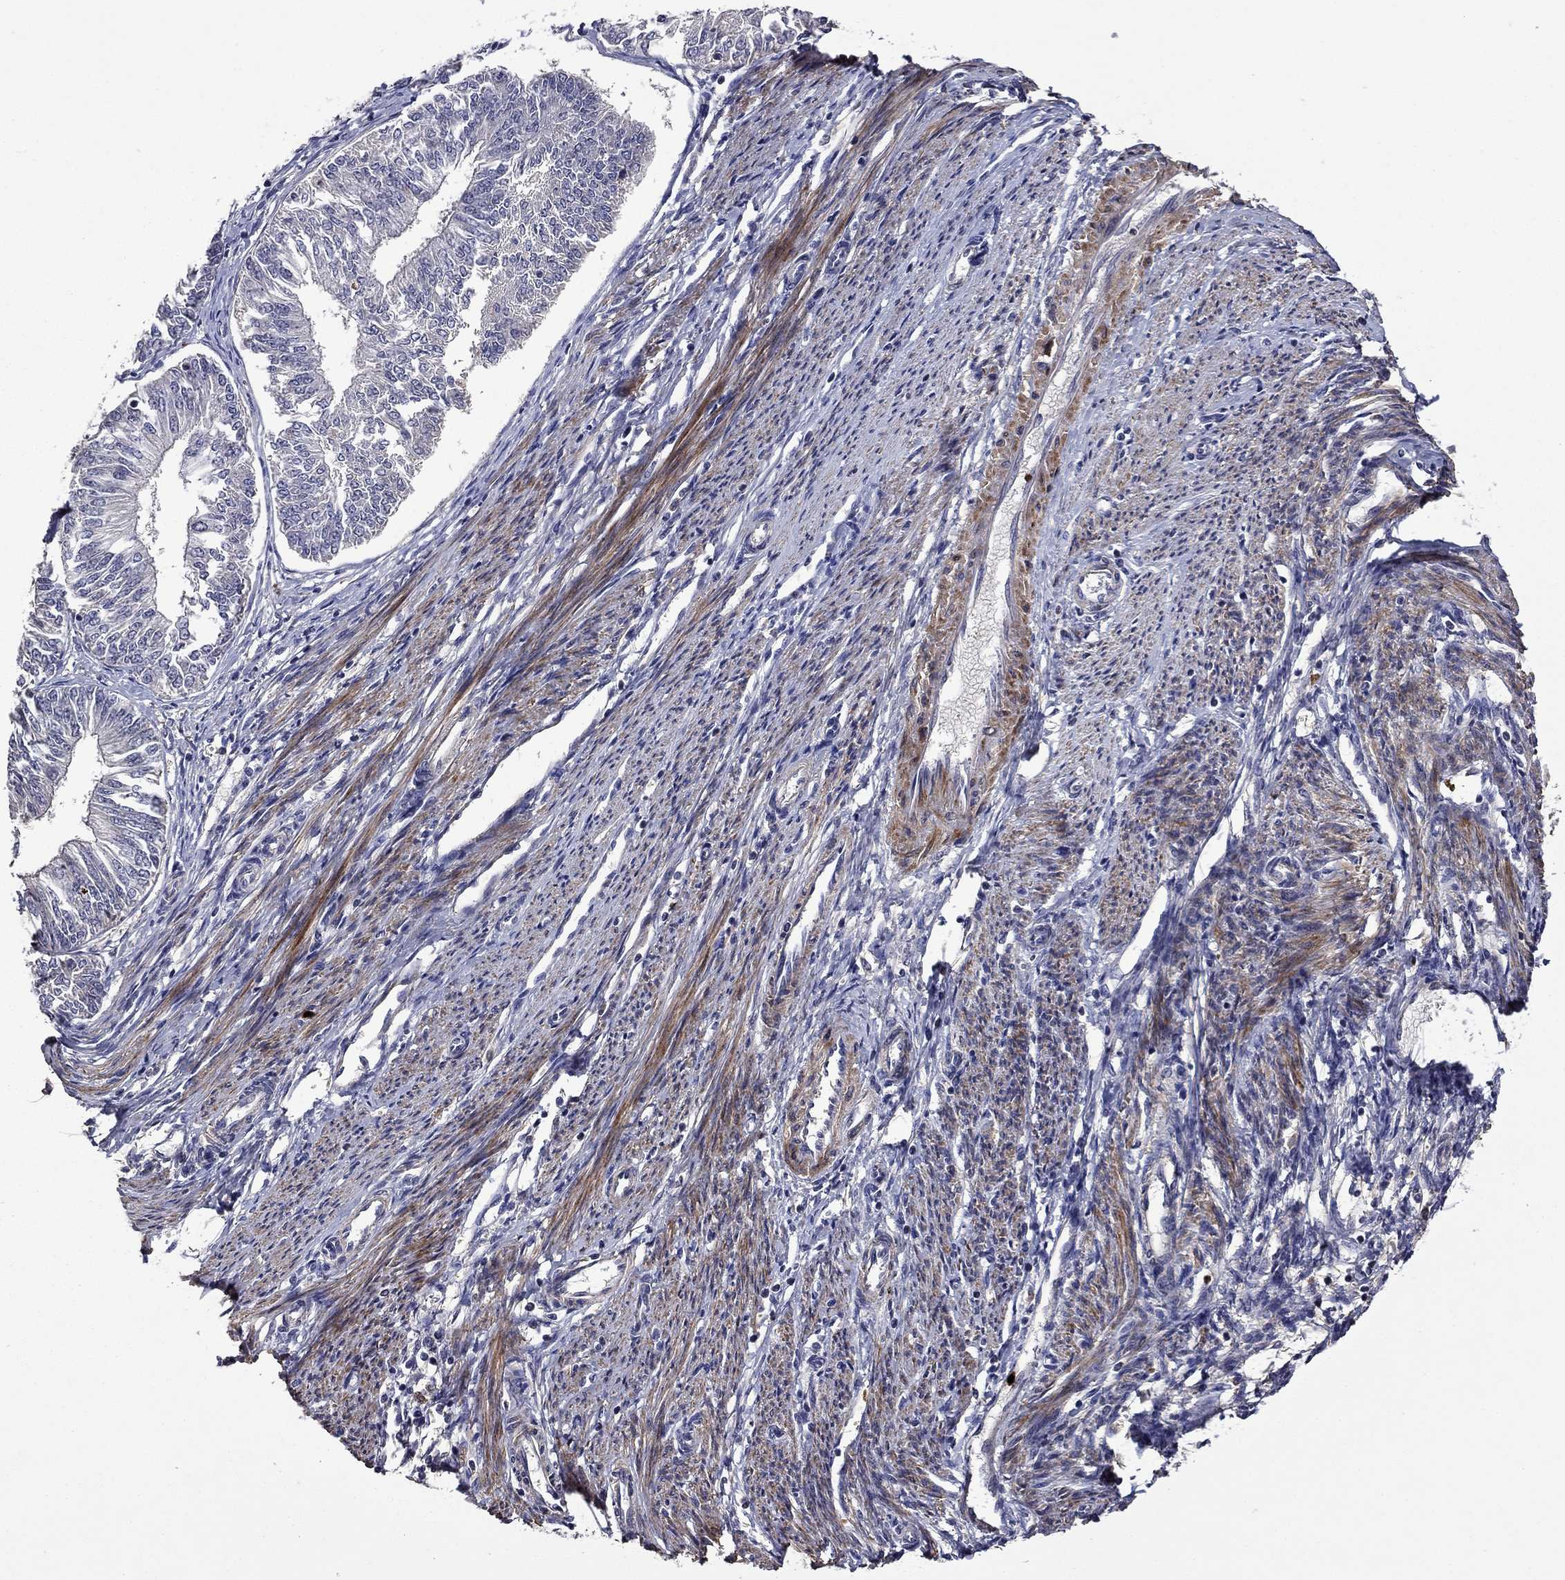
{"staining": {"intensity": "negative", "quantity": "none", "location": "none"}, "tissue": "endometrial cancer", "cell_type": "Tumor cells", "image_type": "cancer", "snomed": [{"axis": "morphology", "description": "Adenocarcinoma, NOS"}, {"axis": "topography", "description": "Endometrium"}], "caption": "High power microscopy micrograph of an immunohistochemistry image of endometrial cancer (adenocarcinoma), revealing no significant staining in tumor cells.", "gene": "SATB1", "patient": {"sex": "female", "age": 58}}